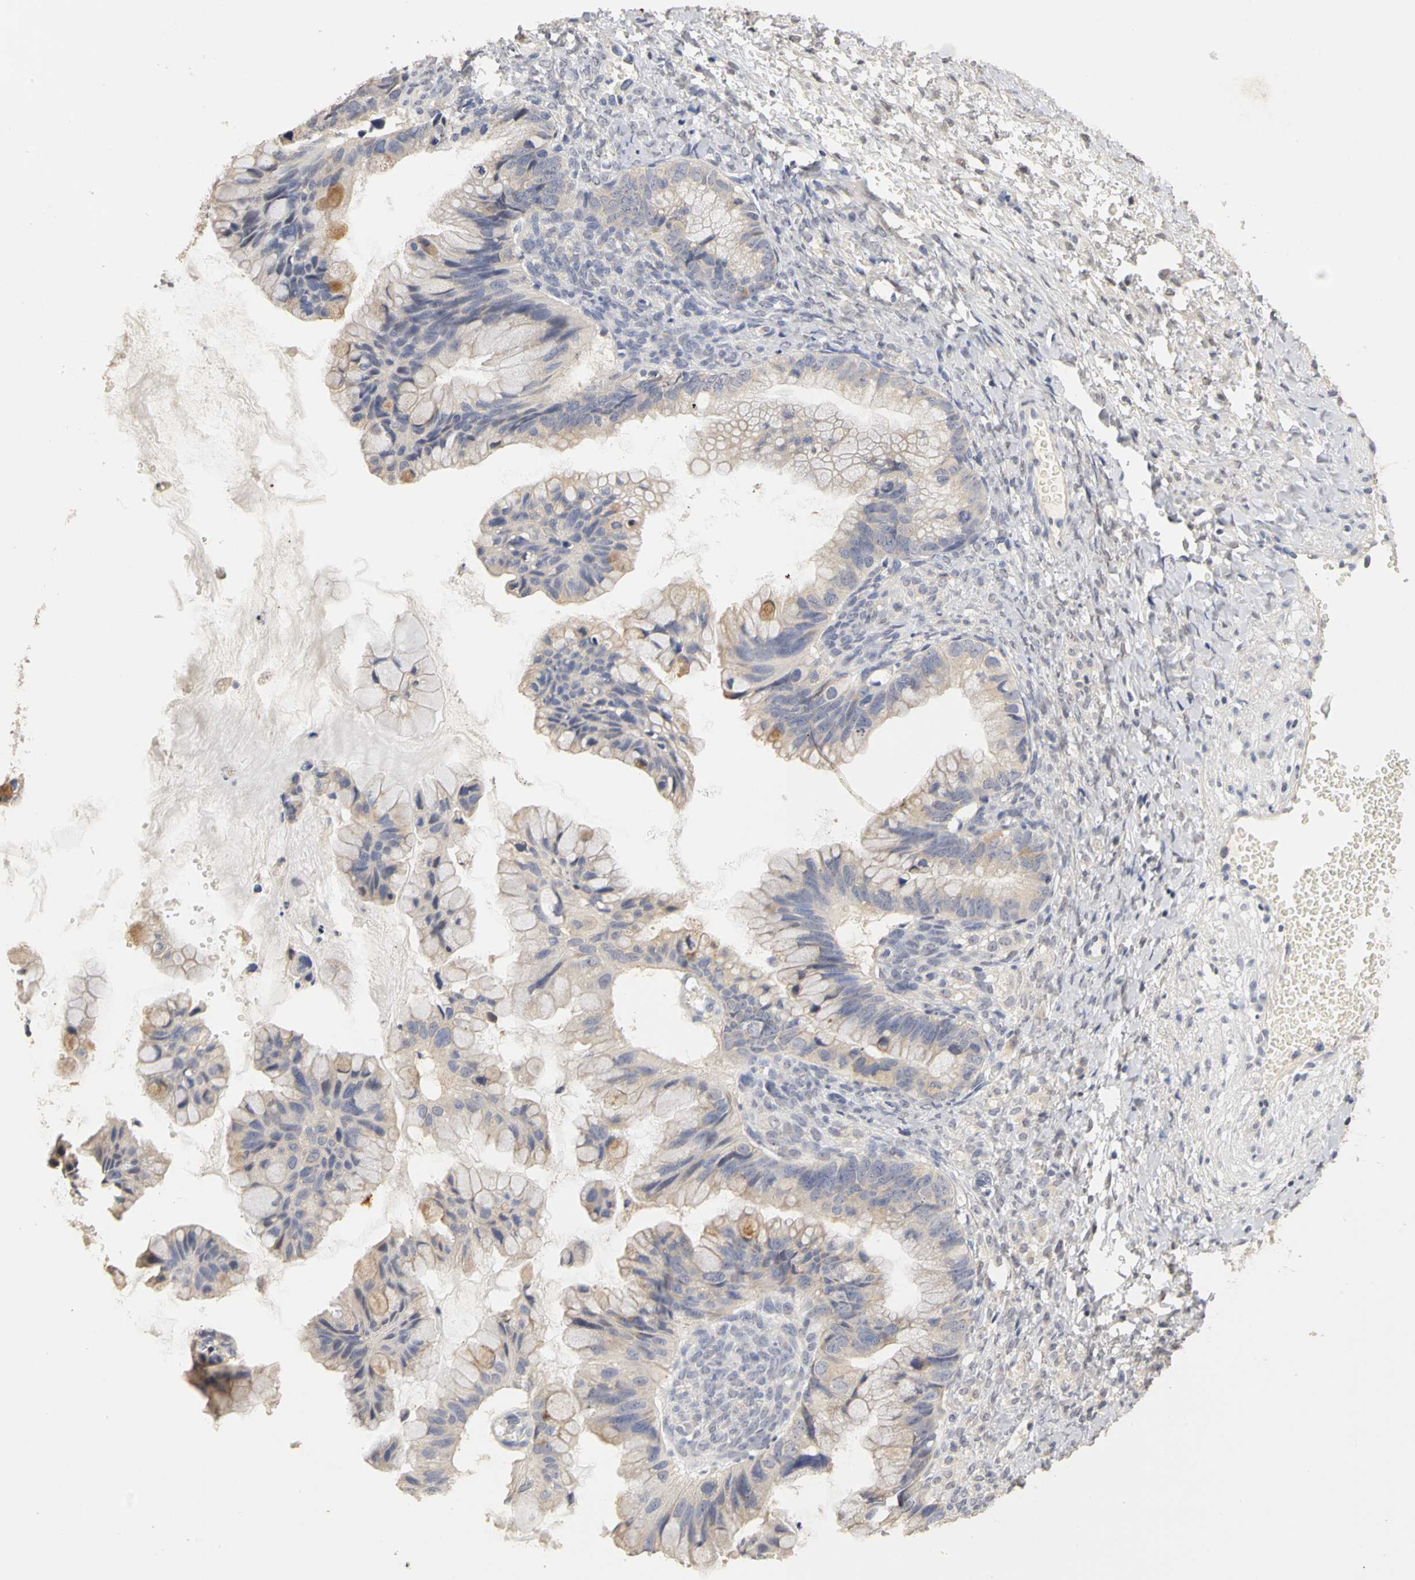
{"staining": {"intensity": "moderate", "quantity": "<25%", "location": "cytoplasmic/membranous"}, "tissue": "ovarian cancer", "cell_type": "Tumor cells", "image_type": "cancer", "snomed": [{"axis": "morphology", "description": "Cystadenocarcinoma, mucinous, NOS"}, {"axis": "topography", "description": "Ovary"}], "caption": "A brown stain labels moderate cytoplasmic/membranous expression of a protein in ovarian mucinous cystadenocarcinoma tumor cells.", "gene": "PGR", "patient": {"sex": "female", "age": 36}}